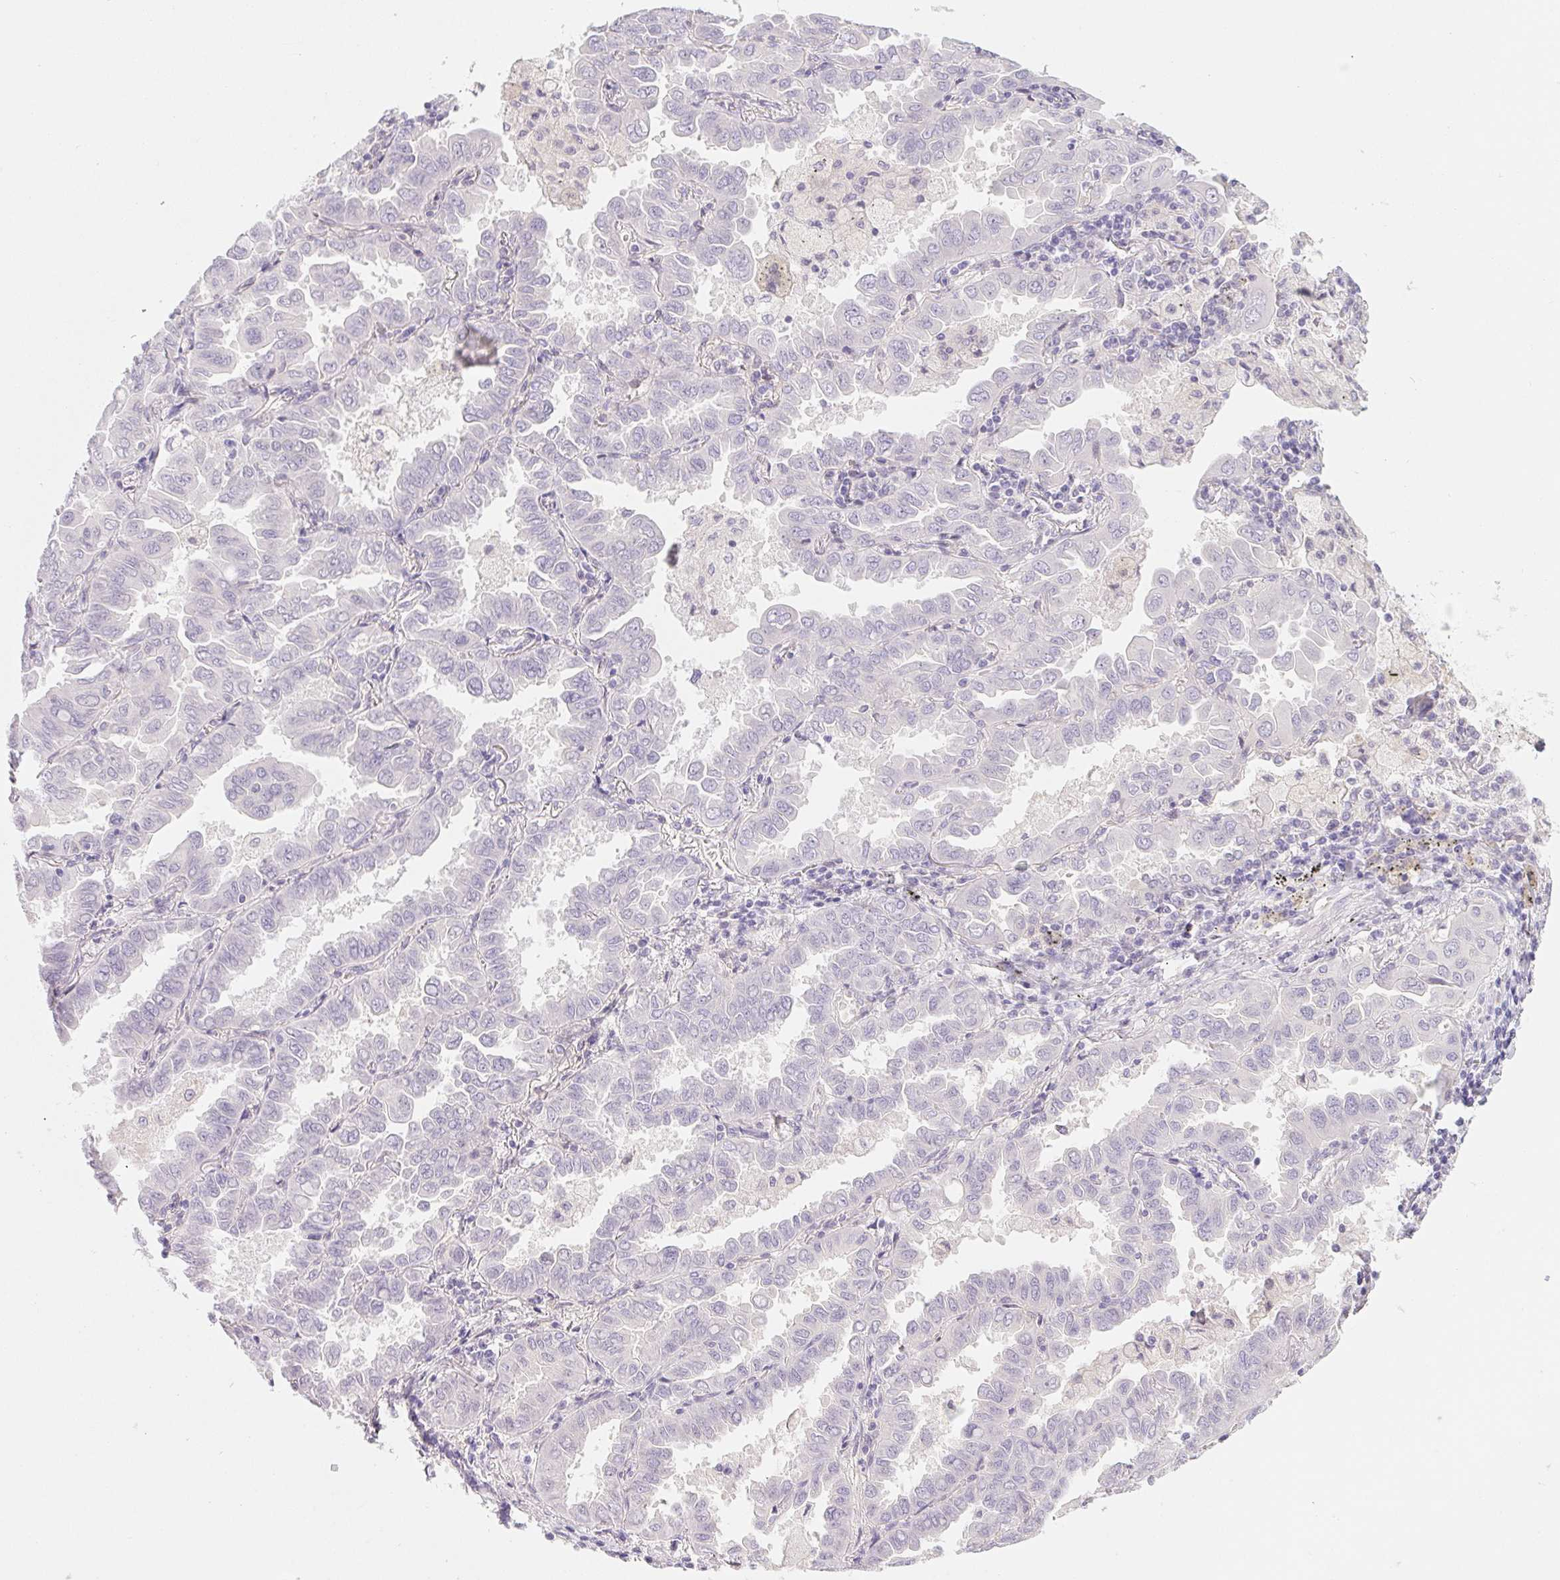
{"staining": {"intensity": "negative", "quantity": "none", "location": "none"}, "tissue": "lung cancer", "cell_type": "Tumor cells", "image_type": "cancer", "snomed": [{"axis": "morphology", "description": "Adenocarcinoma, NOS"}, {"axis": "topography", "description": "Lung"}], "caption": "The image exhibits no significant staining in tumor cells of lung cancer.", "gene": "CTNND2", "patient": {"sex": "male", "age": 64}}